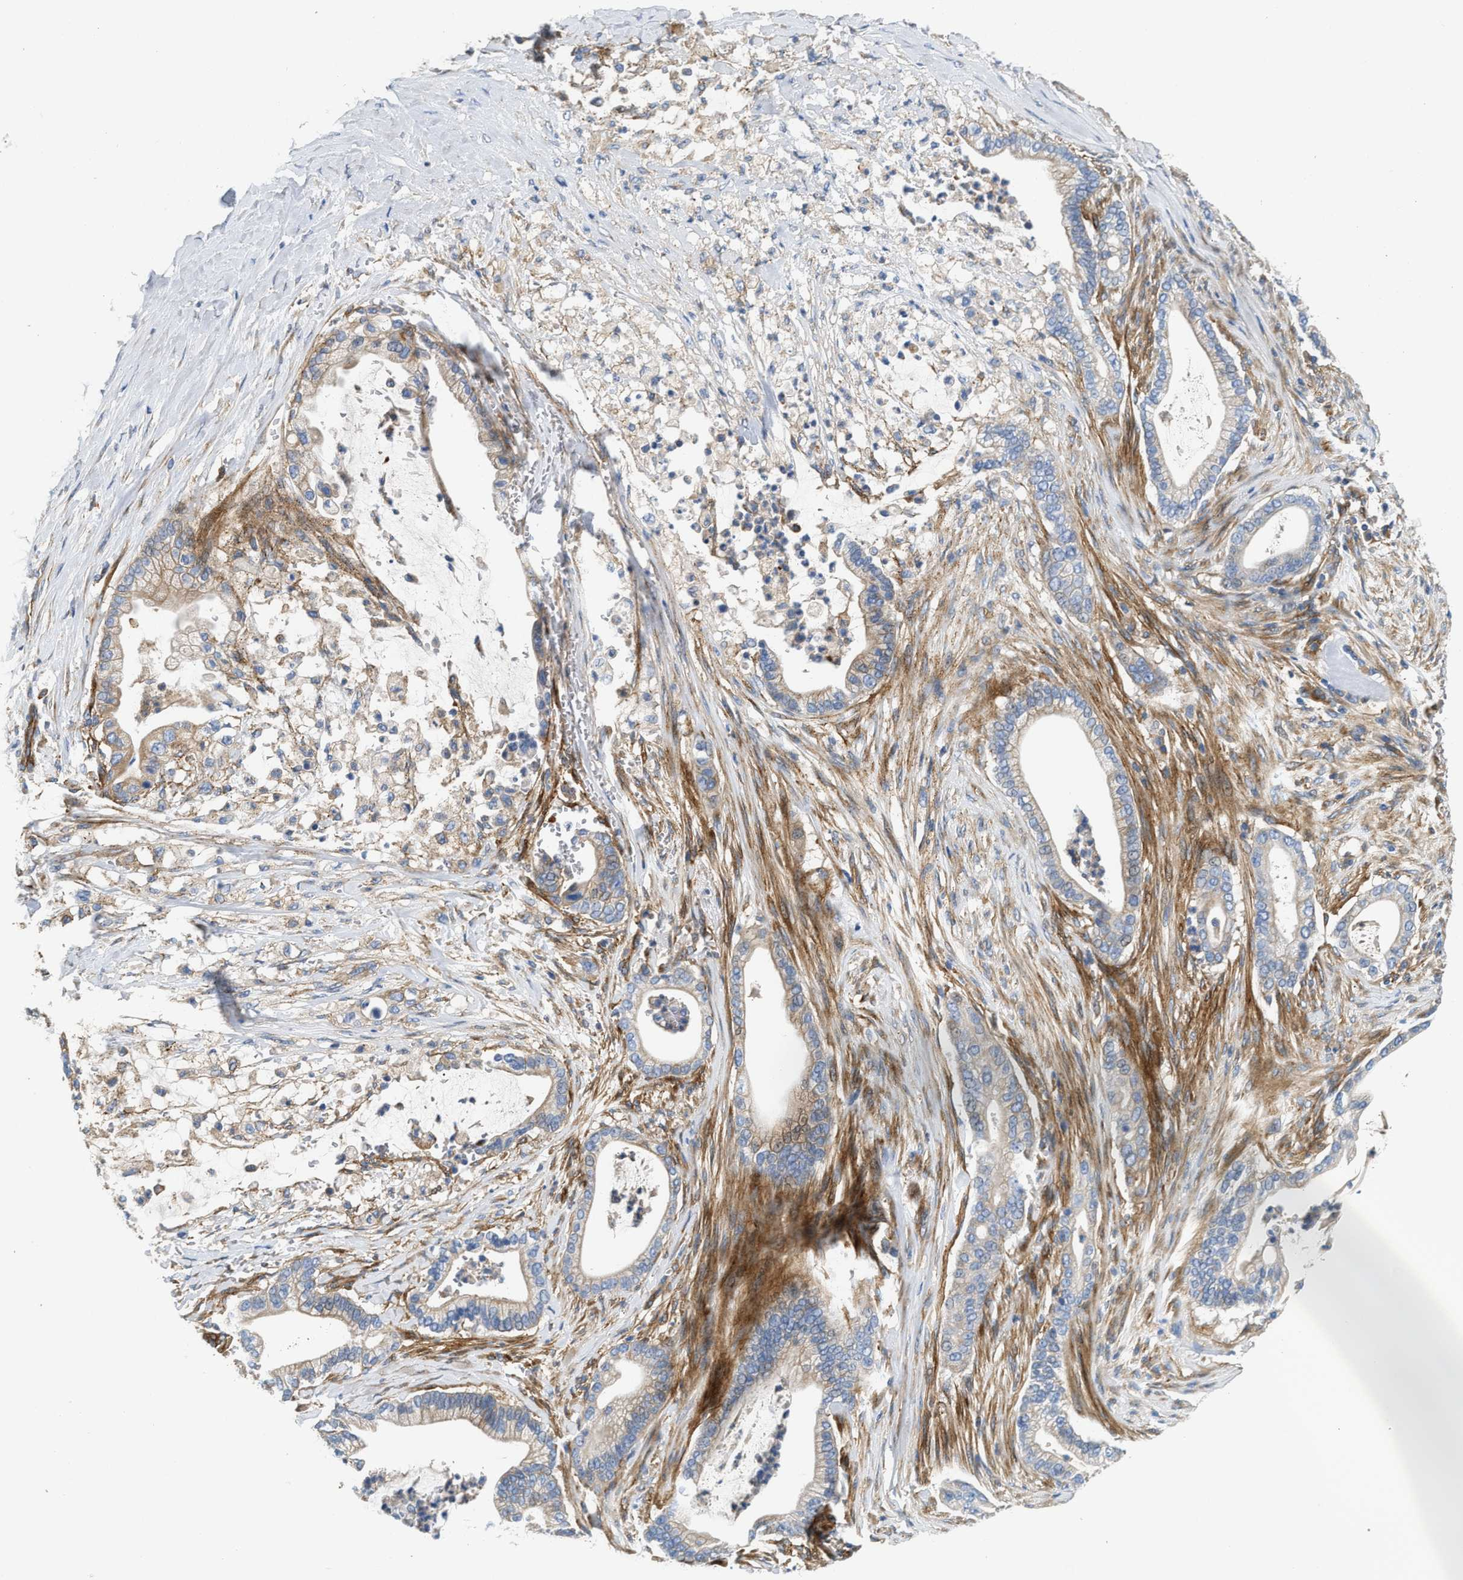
{"staining": {"intensity": "weak", "quantity": "<25%", "location": "cytoplasmic/membranous"}, "tissue": "pancreatic cancer", "cell_type": "Tumor cells", "image_type": "cancer", "snomed": [{"axis": "morphology", "description": "Adenocarcinoma, NOS"}, {"axis": "topography", "description": "Pancreas"}], "caption": "Human adenocarcinoma (pancreatic) stained for a protein using immunohistochemistry shows no staining in tumor cells.", "gene": "NSUN7", "patient": {"sex": "male", "age": 69}}